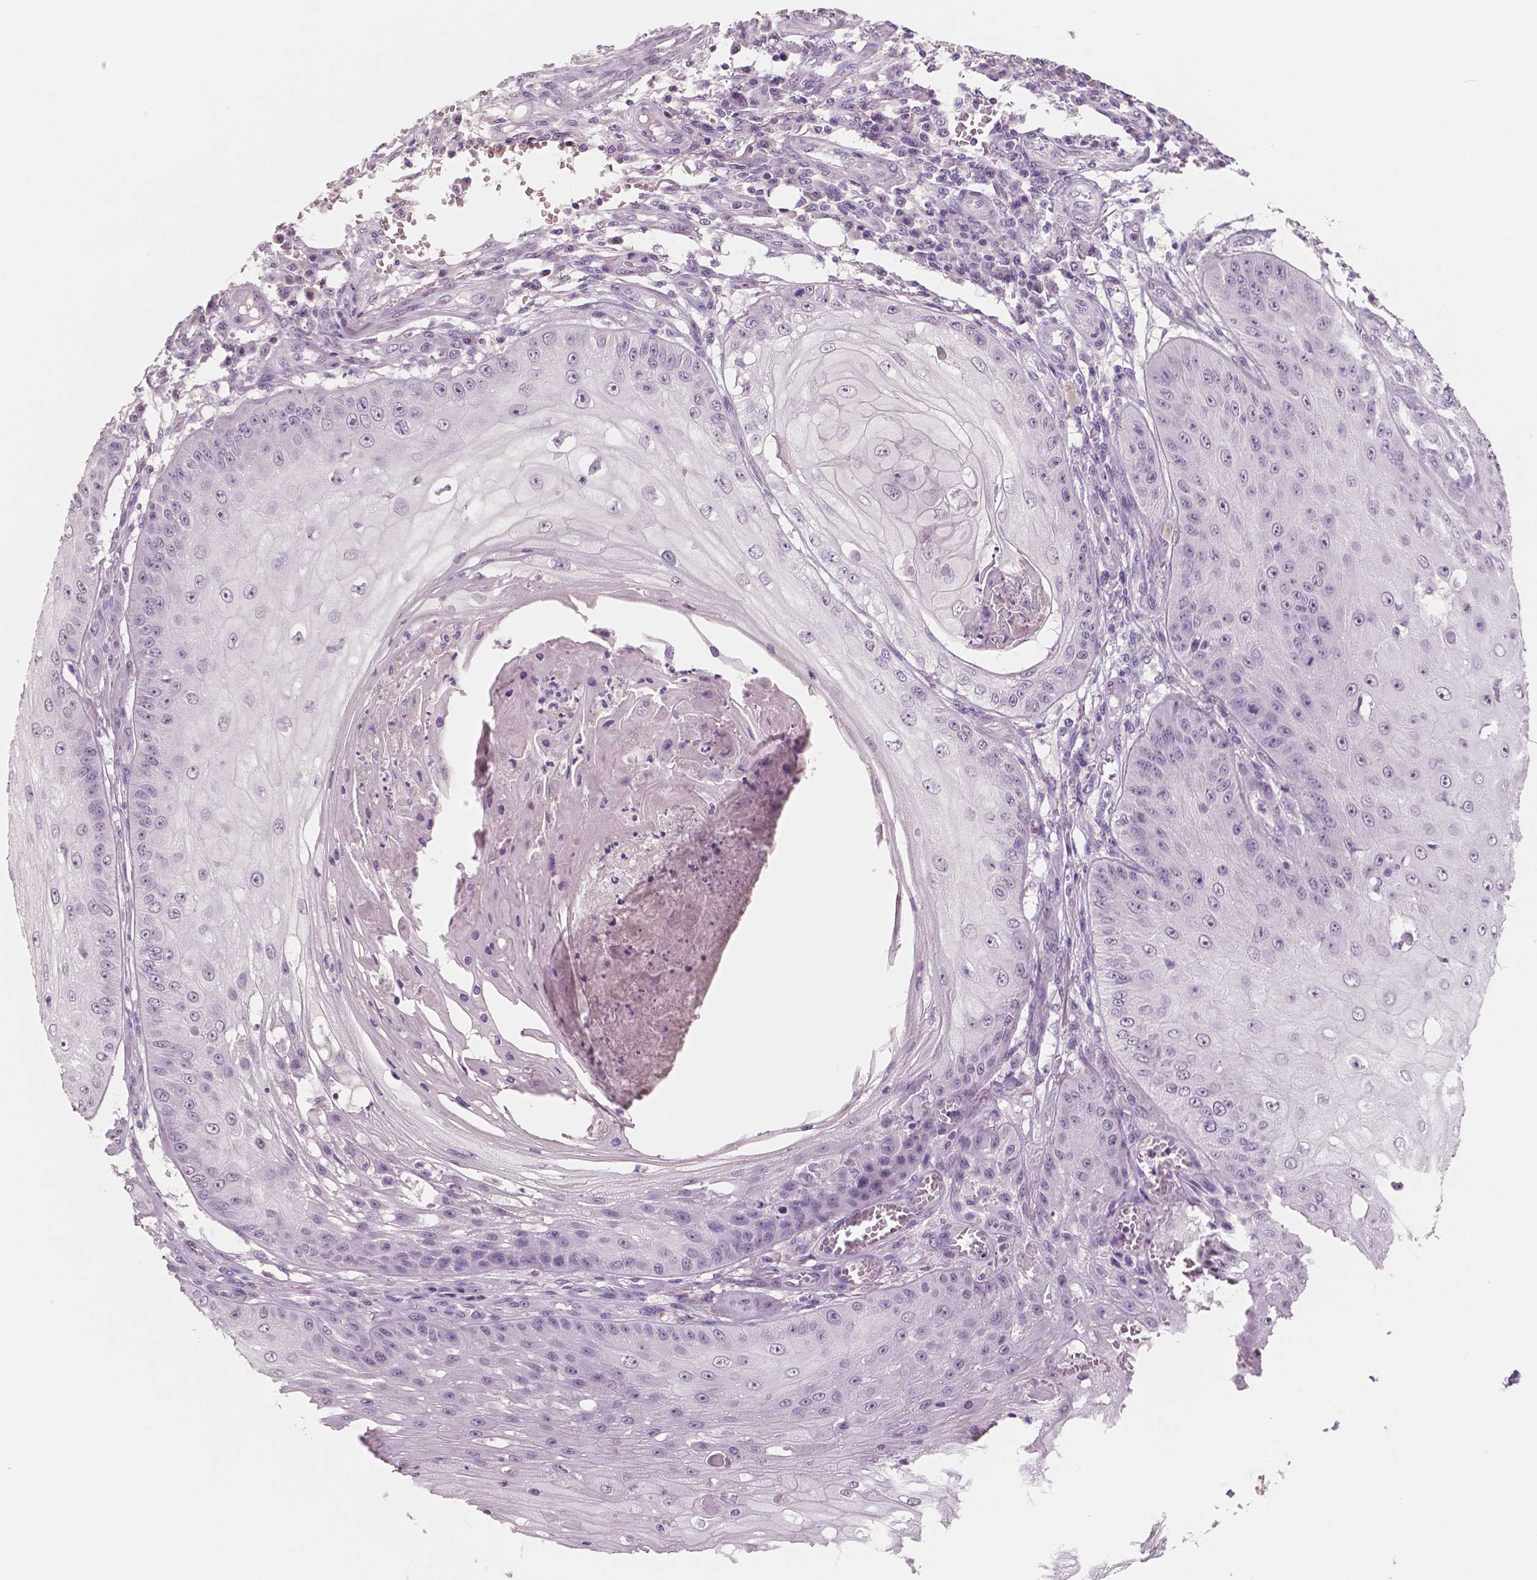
{"staining": {"intensity": "negative", "quantity": "none", "location": "none"}, "tissue": "skin cancer", "cell_type": "Tumor cells", "image_type": "cancer", "snomed": [{"axis": "morphology", "description": "Squamous cell carcinoma, NOS"}, {"axis": "topography", "description": "Skin"}], "caption": "DAB immunohistochemical staining of skin squamous cell carcinoma demonstrates no significant expression in tumor cells. (DAB (3,3'-diaminobenzidine) immunohistochemistry (IHC) visualized using brightfield microscopy, high magnification).", "gene": "NECAB1", "patient": {"sex": "male", "age": 70}}